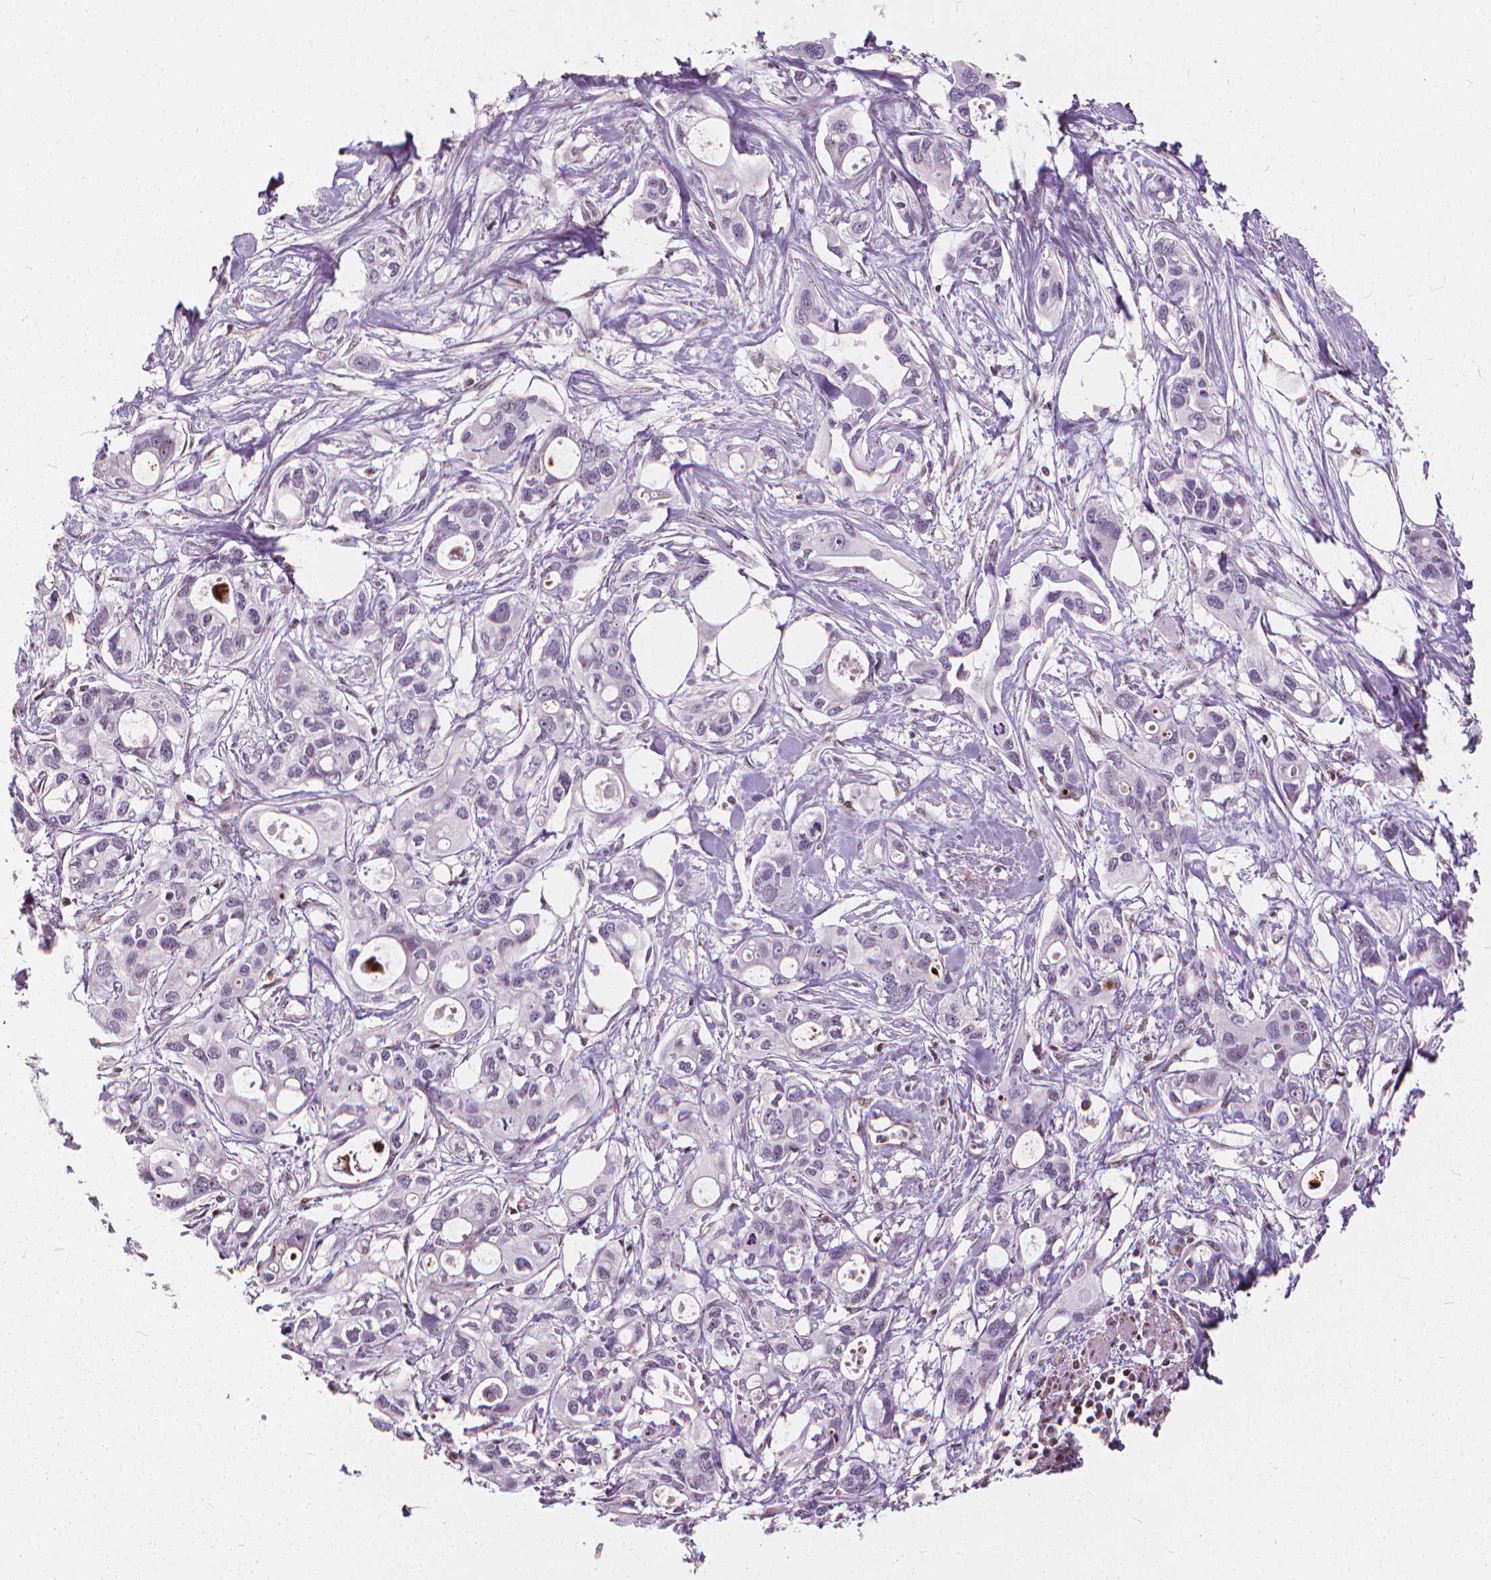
{"staining": {"intensity": "negative", "quantity": "none", "location": "none"}, "tissue": "pancreatic cancer", "cell_type": "Tumor cells", "image_type": "cancer", "snomed": [{"axis": "morphology", "description": "Adenocarcinoma, NOS"}, {"axis": "topography", "description": "Pancreas"}], "caption": "A high-resolution image shows IHC staining of pancreatic cancer (adenocarcinoma), which shows no significant positivity in tumor cells.", "gene": "STAT5B", "patient": {"sex": "male", "age": 60}}